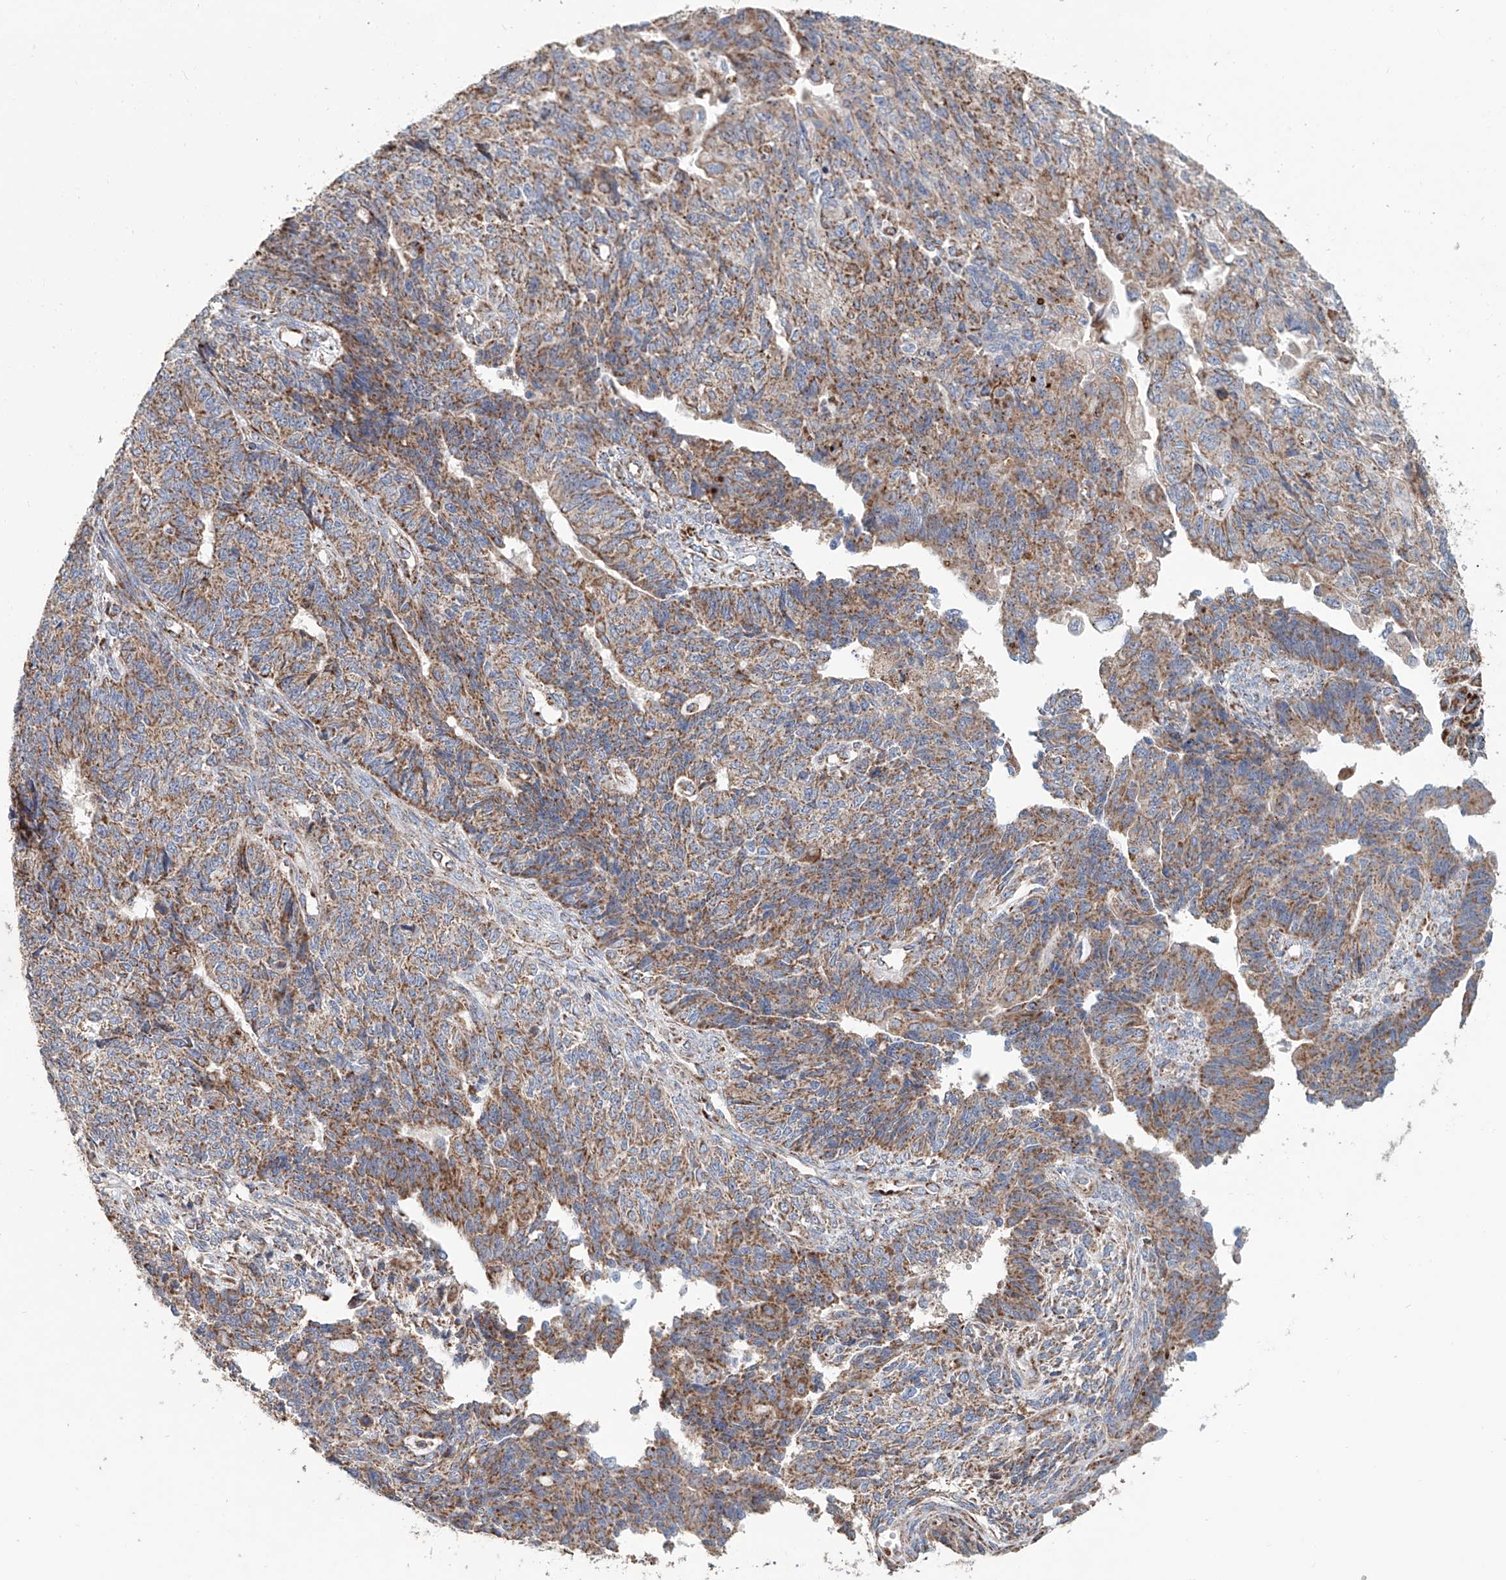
{"staining": {"intensity": "moderate", "quantity": ">75%", "location": "cytoplasmic/membranous"}, "tissue": "endometrial cancer", "cell_type": "Tumor cells", "image_type": "cancer", "snomed": [{"axis": "morphology", "description": "Adenocarcinoma, NOS"}, {"axis": "topography", "description": "Endometrium"}], "caption": "DAB (3,3'-diaminobenzidine) immunohistochemical staining of endometrial adenocarcinoma displays moderate cytoplasmic/membranous protein expression in approximately >75% of tumor cells.", "gene": "MCL1", "patient": {"sex": "female", "age": 32}}